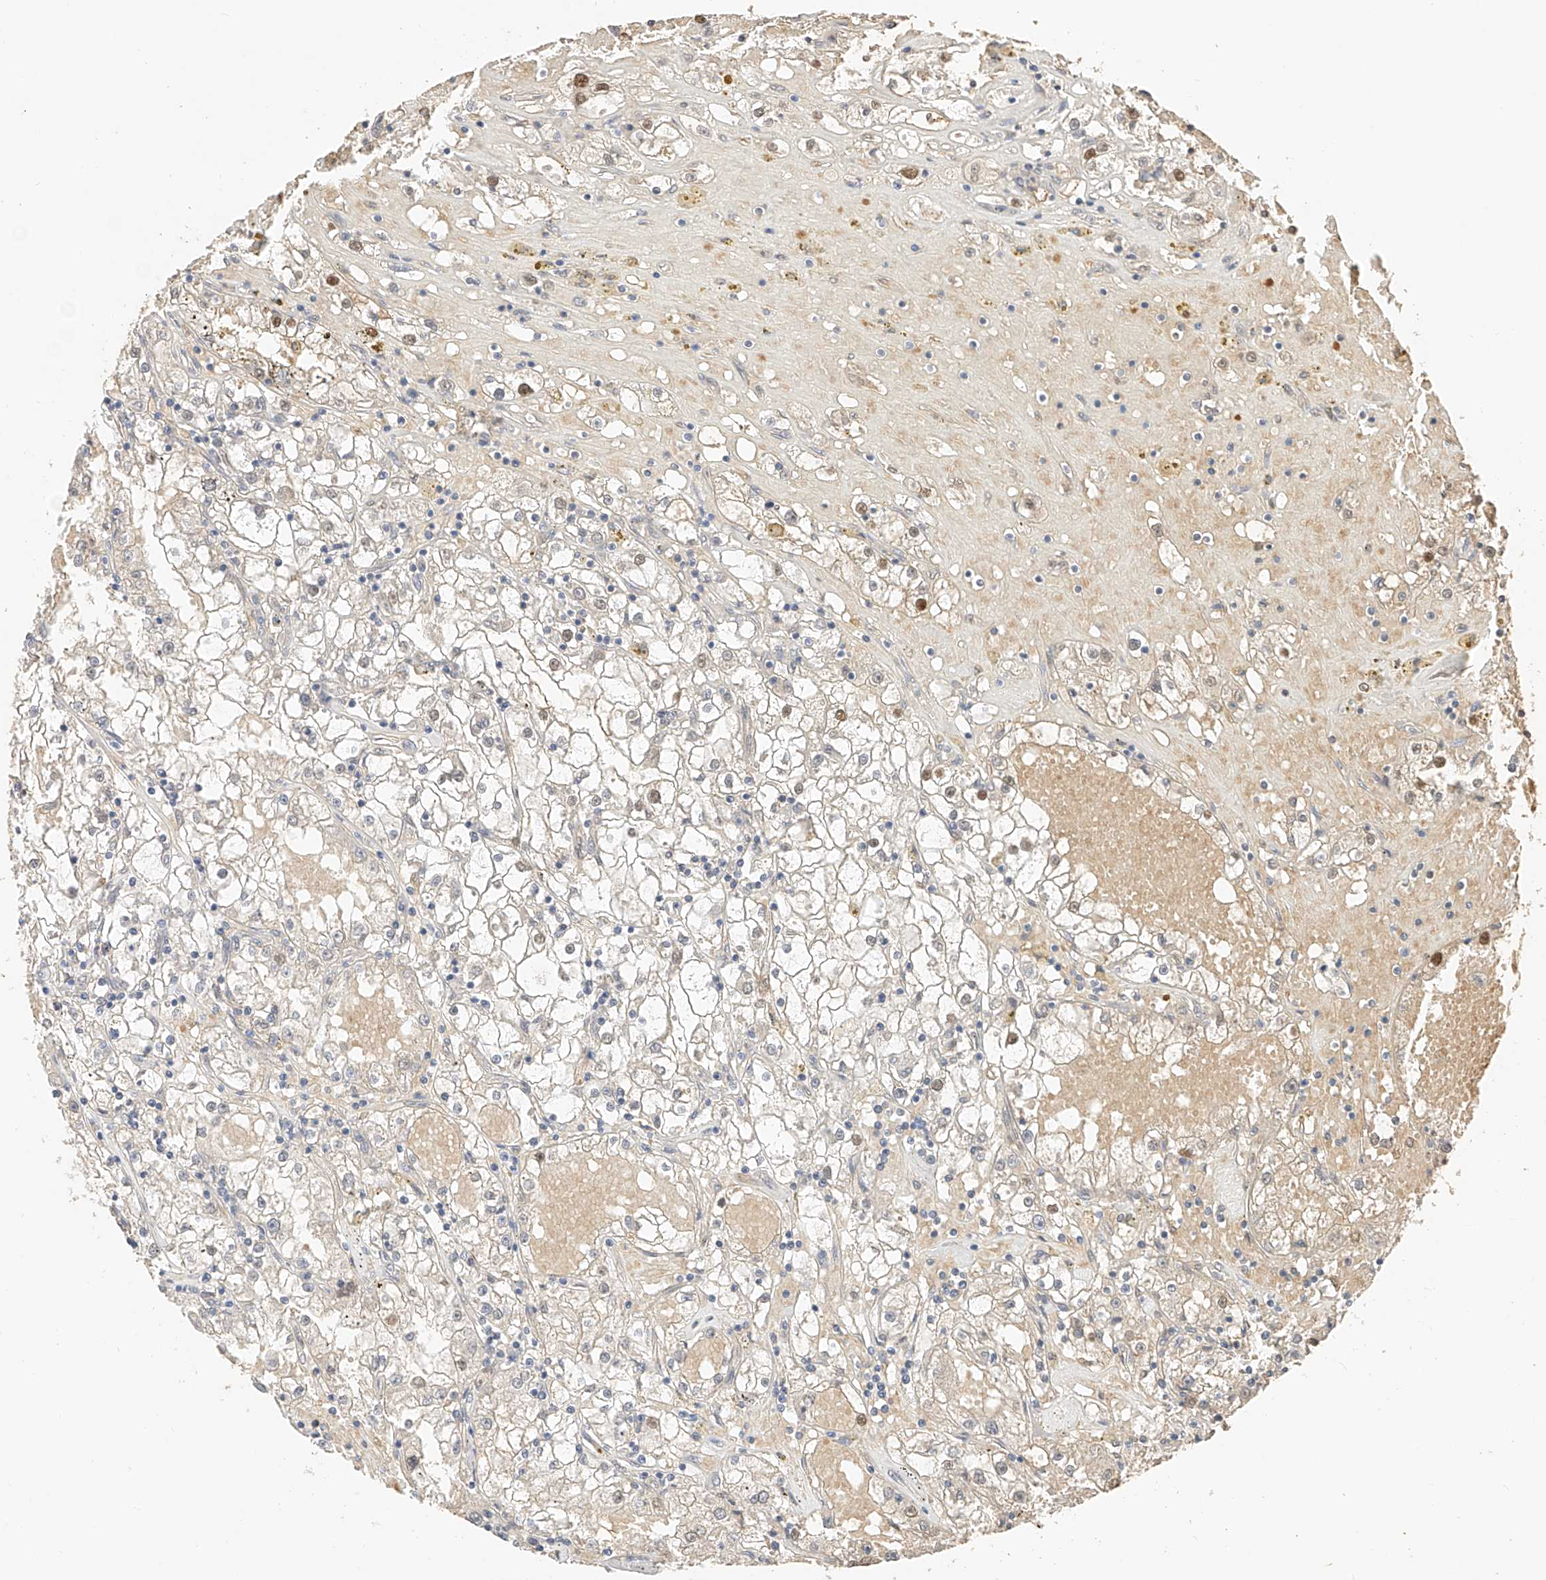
{"staining": {"intensity": "weak", "quantity": "<25%", "location": "nuclear"}, "tissue": "renal cancer", "cell_type": "Tumor cells", "image_type": "cancer", "snomed": [{"axis": "morphology", "description": "Adenocarcinoma, NOS"}, {"axis": "topography", "description": "Kidney"}], "caption": "The micrograph exhibits no staining of tumor cells in renal cancer.", "gene": "IL22RA2", "patient": {"sex": "male", "age": 56}}